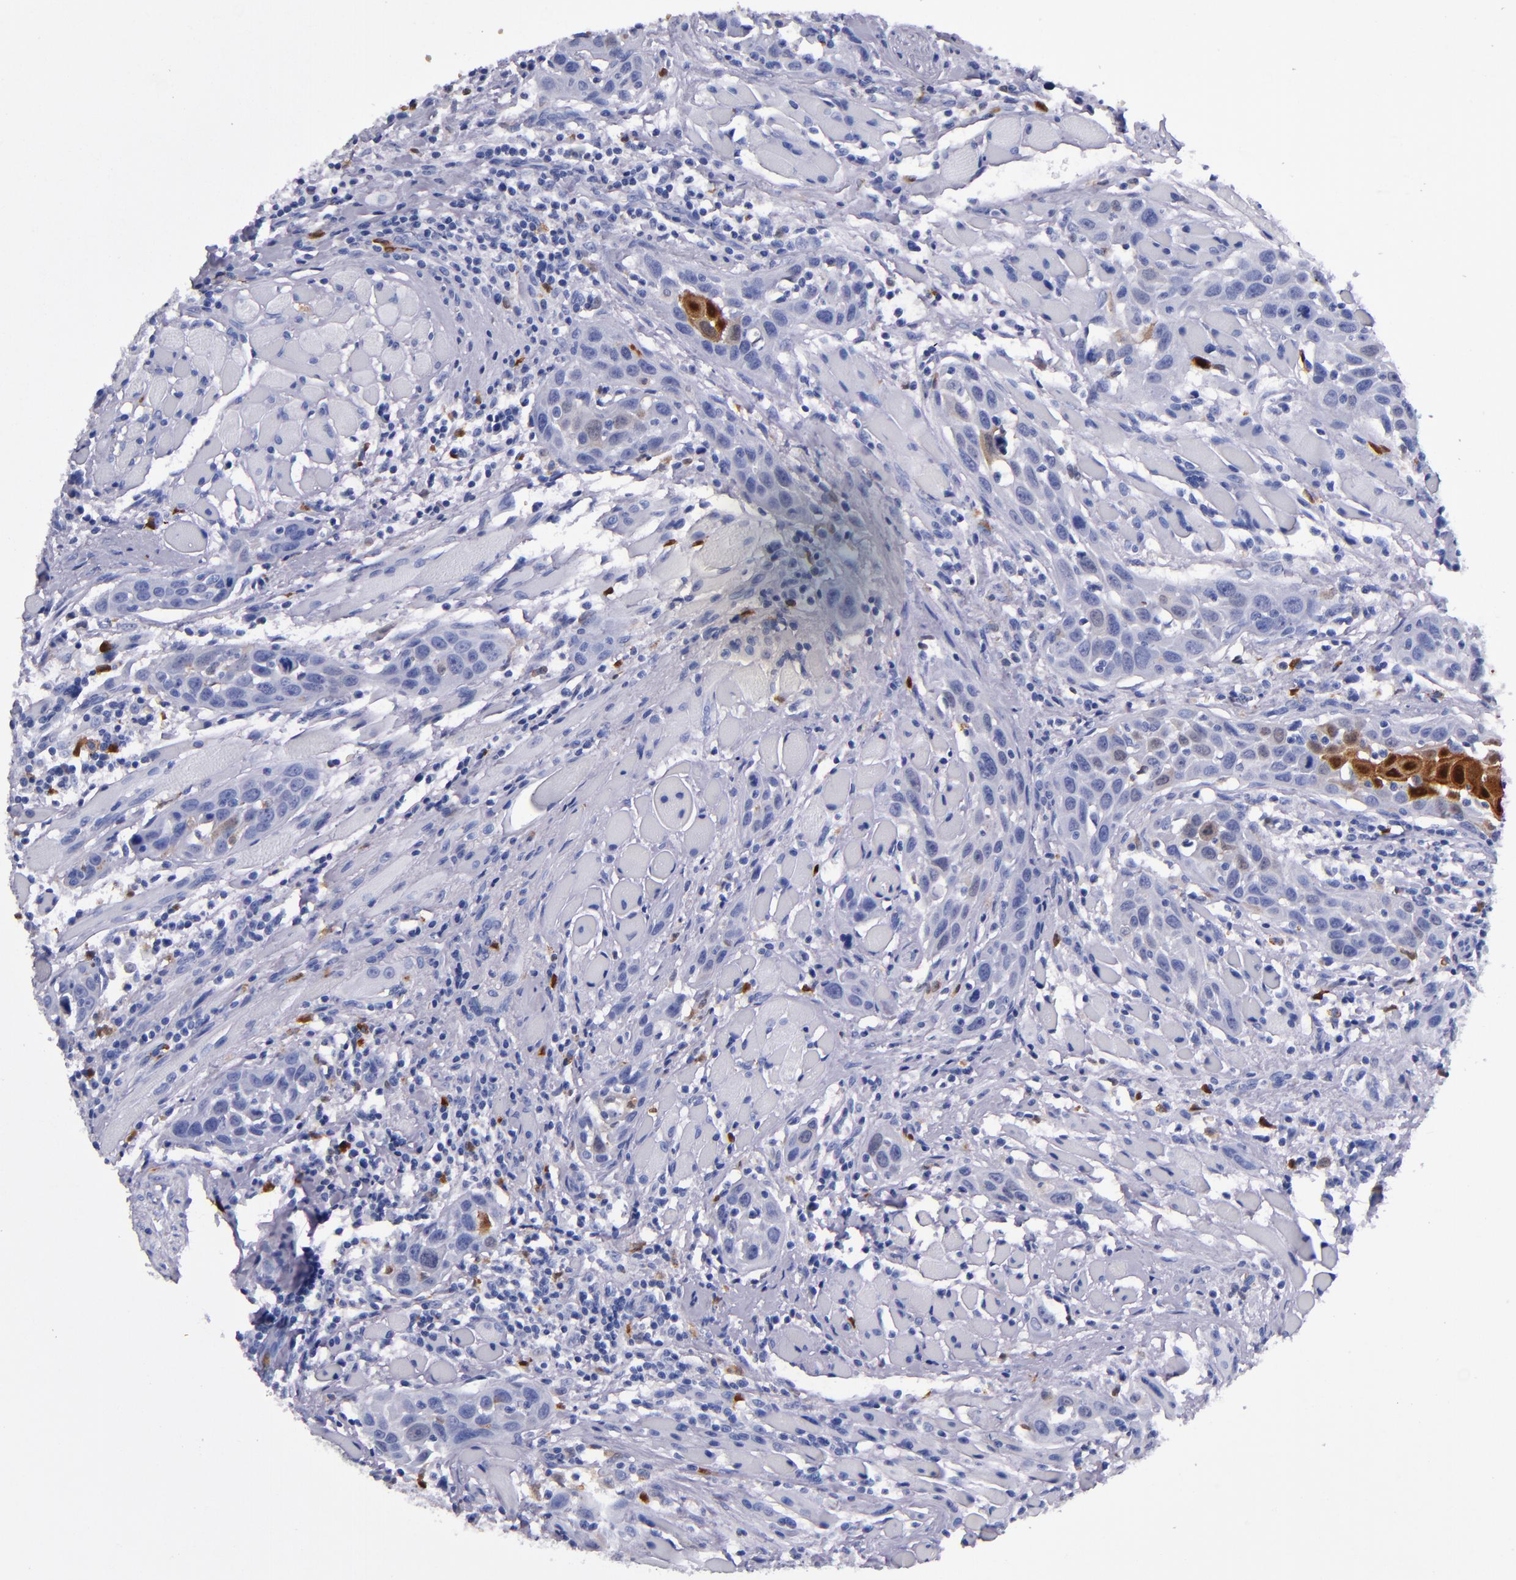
{"staining": {"intensity": "strong", "quantity": "<25%", "location": "cytoplasmic/membranous,nuclear"}, "tissue": "head and neck cancer", "cell_type": "Tumor cells", "image_type": "cancer", "snomed": [{"axis": "morphology", "description": "Squamous cell carcinoma, NOS"}, {"axis": "topography", "description": "Oral tissue"}, {"axis": "topography", "description": "Head-Neck"}], "caption": "A histopathology image showing strong cytoplasmic/membranous and nuclear expression in about <25% of tumor cells in squamous cell carcinoma (head and neck), as visualized by brown immunohistochemical staining.", "gene": "S100A8", "patient": {"sex": "female", "age": 50}}